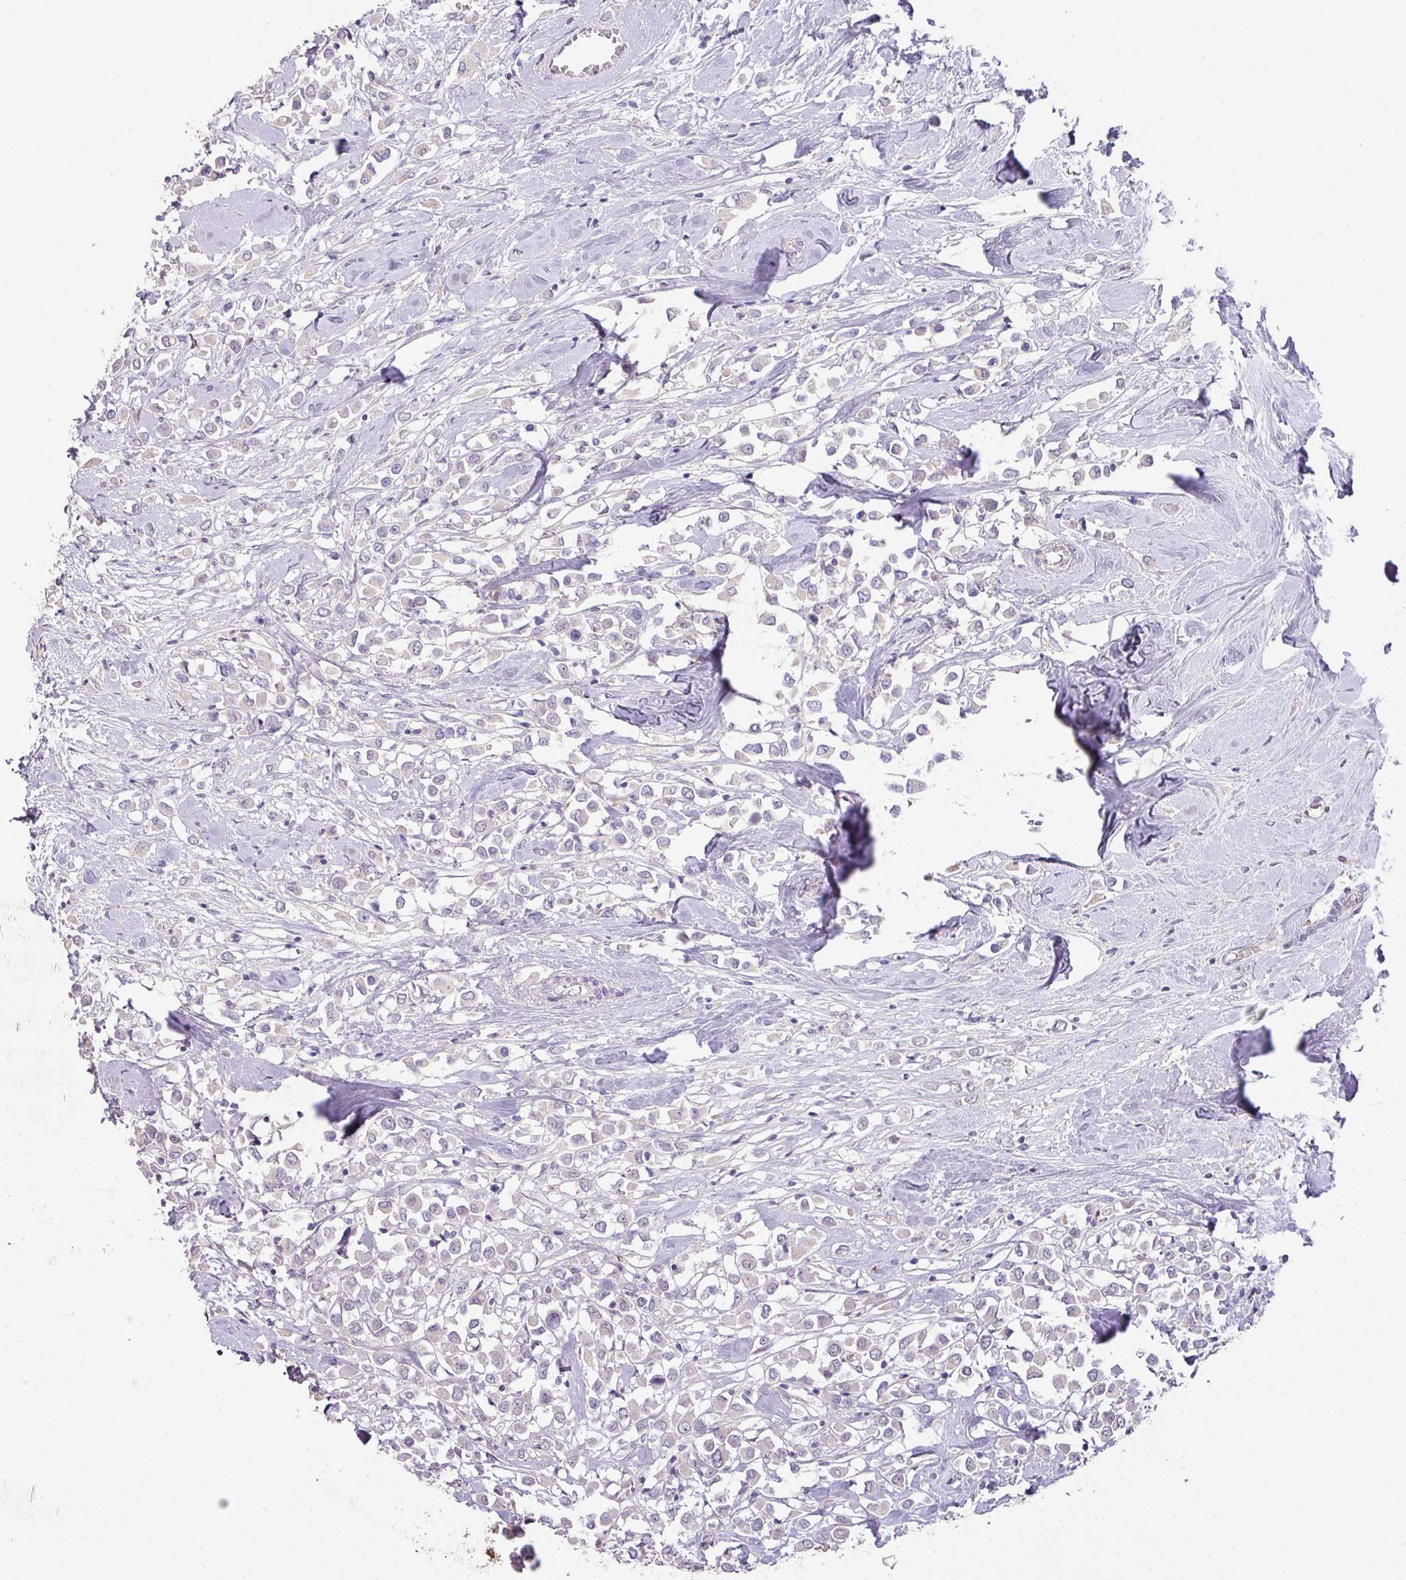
{"staining": {"intensity": "negative", "quantity": "none", "location": "none"}, "tissue": "breast cancer", "cell_type": "Tumor cells", "image_type": "cancer", "snomed": [{"axis": "morphology", "description": "Duct carcinoma"}, {"axis": "topography", "description": "Breast"}], "caption": "A photomicrograph of human breast cancer (intraductal carcinoma) is negative for staining in tumor cells.", "gene": "PRADC1", "patient": {"sex": "female", "age": 61}}